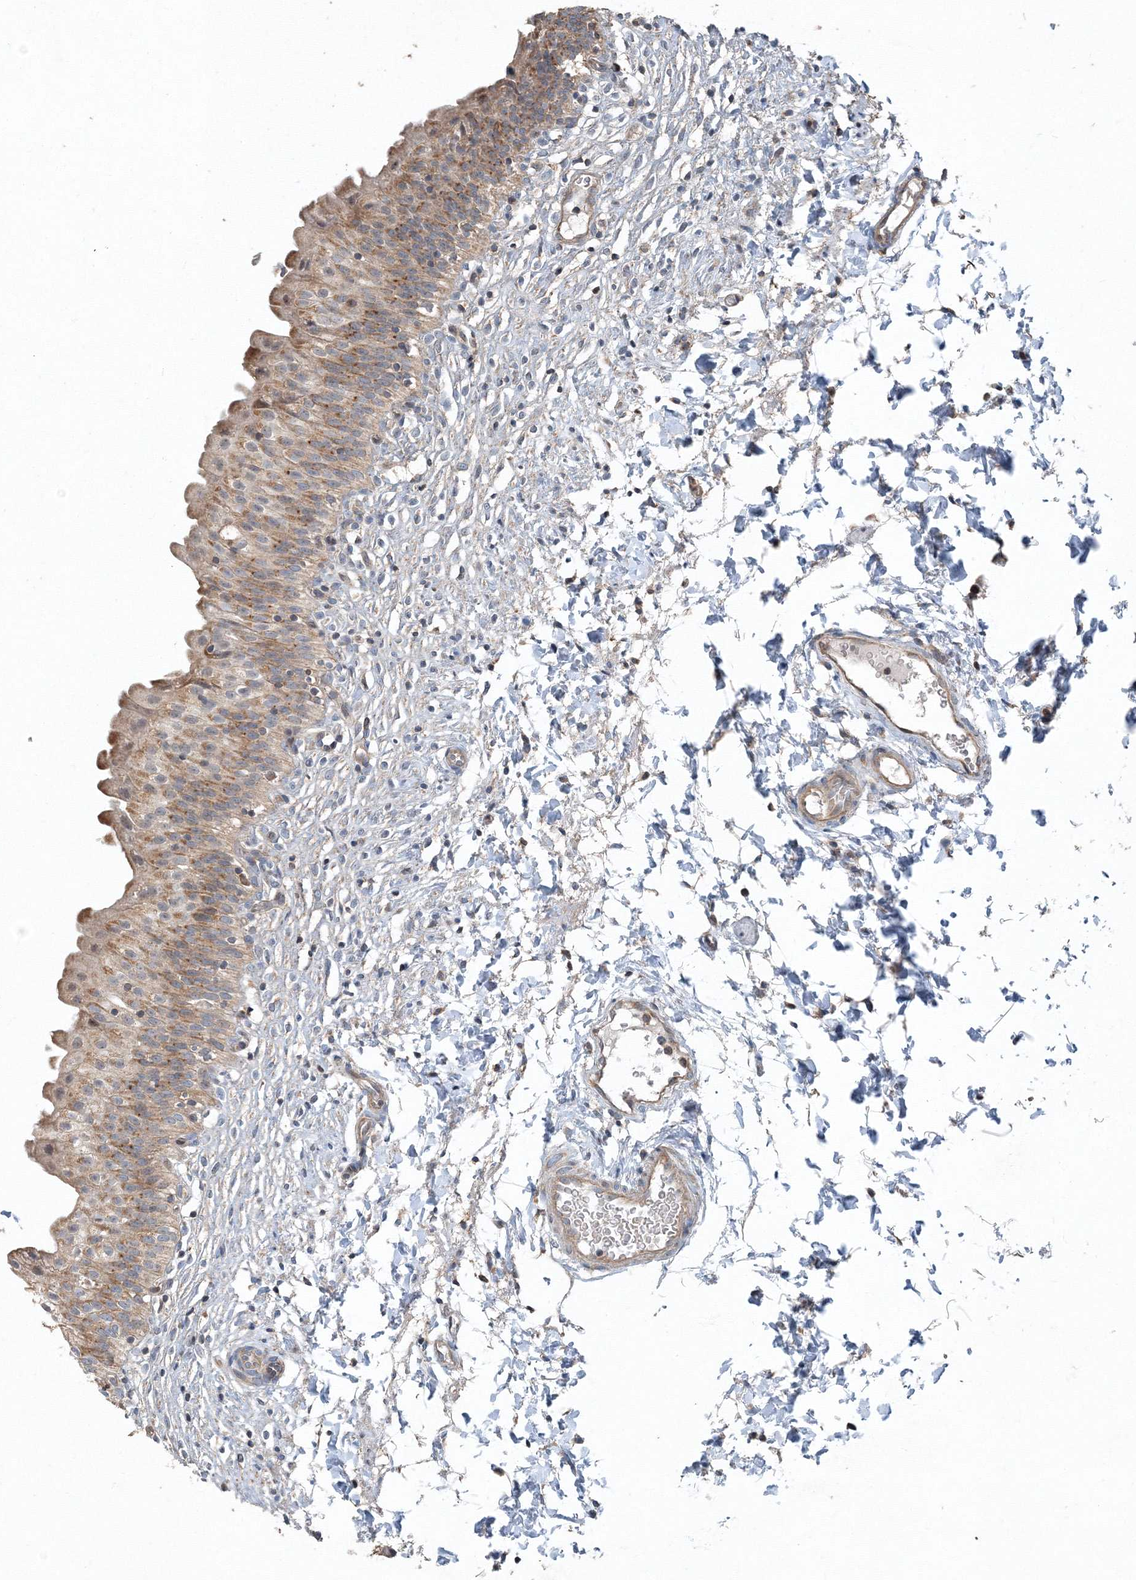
{"staining": {"intensity": "moderate", "quantity": ">75%", "location": "cytoplasmic/membranous"}, "tissue": "urinary bladder", "cell_type": "Urothelial cells", "image_type": "normal", "snomed": [{"axis": "morphology", "description": "Normal tissue, NOS"}, {"axis": "topography", "description": "Urinary bladder"}], "caption": "An immunohistochemistry image of normal tissue is shown. Protein staining in brown highlights moderate cytoplasmic/membranous positivity in urinary bladder within urothelial cells.", "gene": "AASDH", "patient": {"sex": "male", "age": 55}}